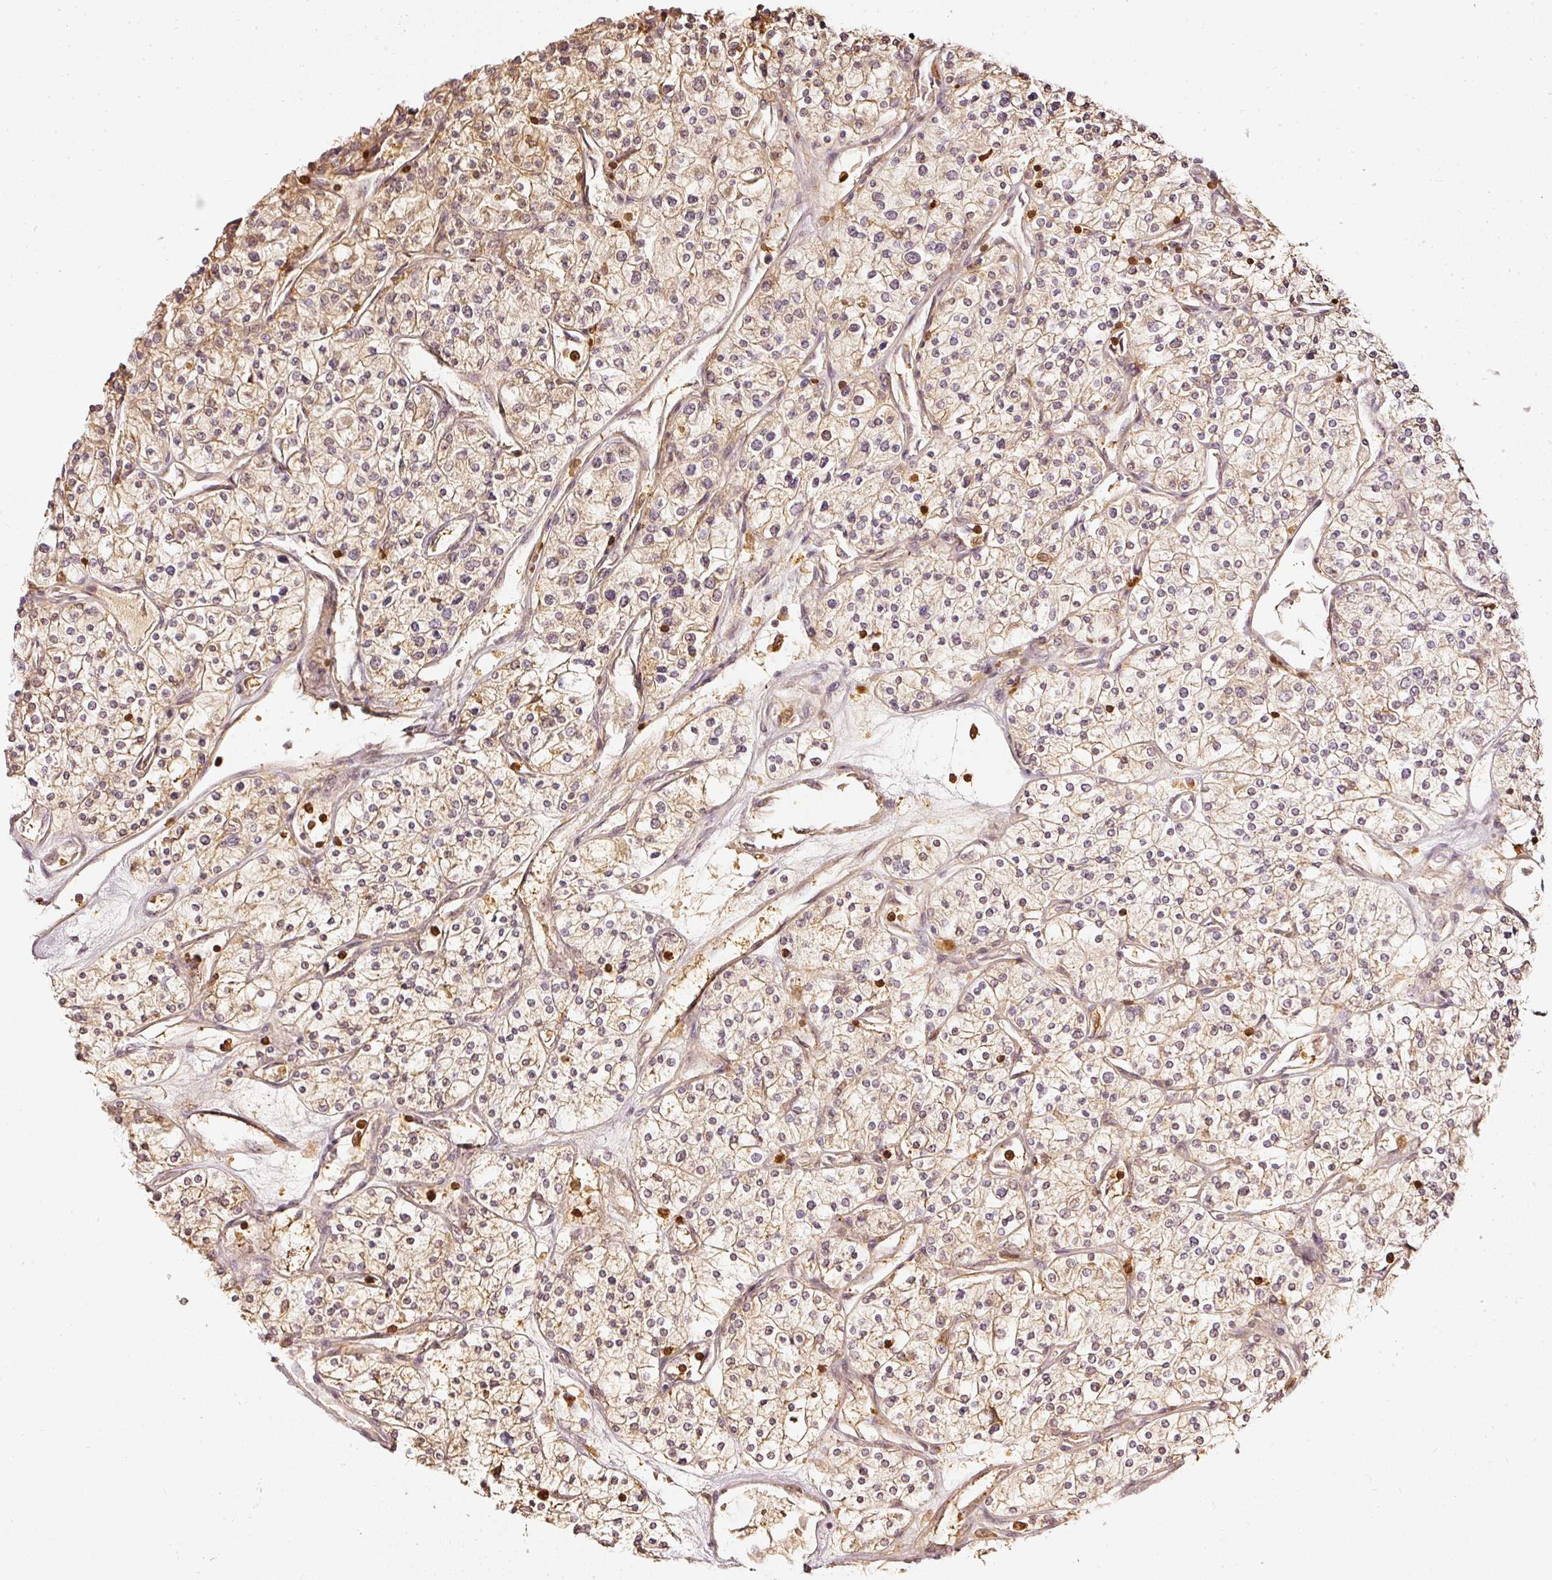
{"staining": {"intensity": "weak", "quantity": ">75%", "location": "cytoplasmic/membranous"}, "tissue": "renal cancer", "cell_type": "Tumor cells", "image_type": "cancer", "snomed": [{"axis": "morphology", "description": "Adenocarcinoma, NOS"}, {"axis": "topography", "description": "Kidney"}], "caption": "Weak cytoplasmic/membranous staining is seen in approximately >75% of tumor cells in renal cancer. (Brightfield microscopy of DAB IHC at high magnification).", "gene": "PFN1", "patient": {"sex": "male", "age": 80}}